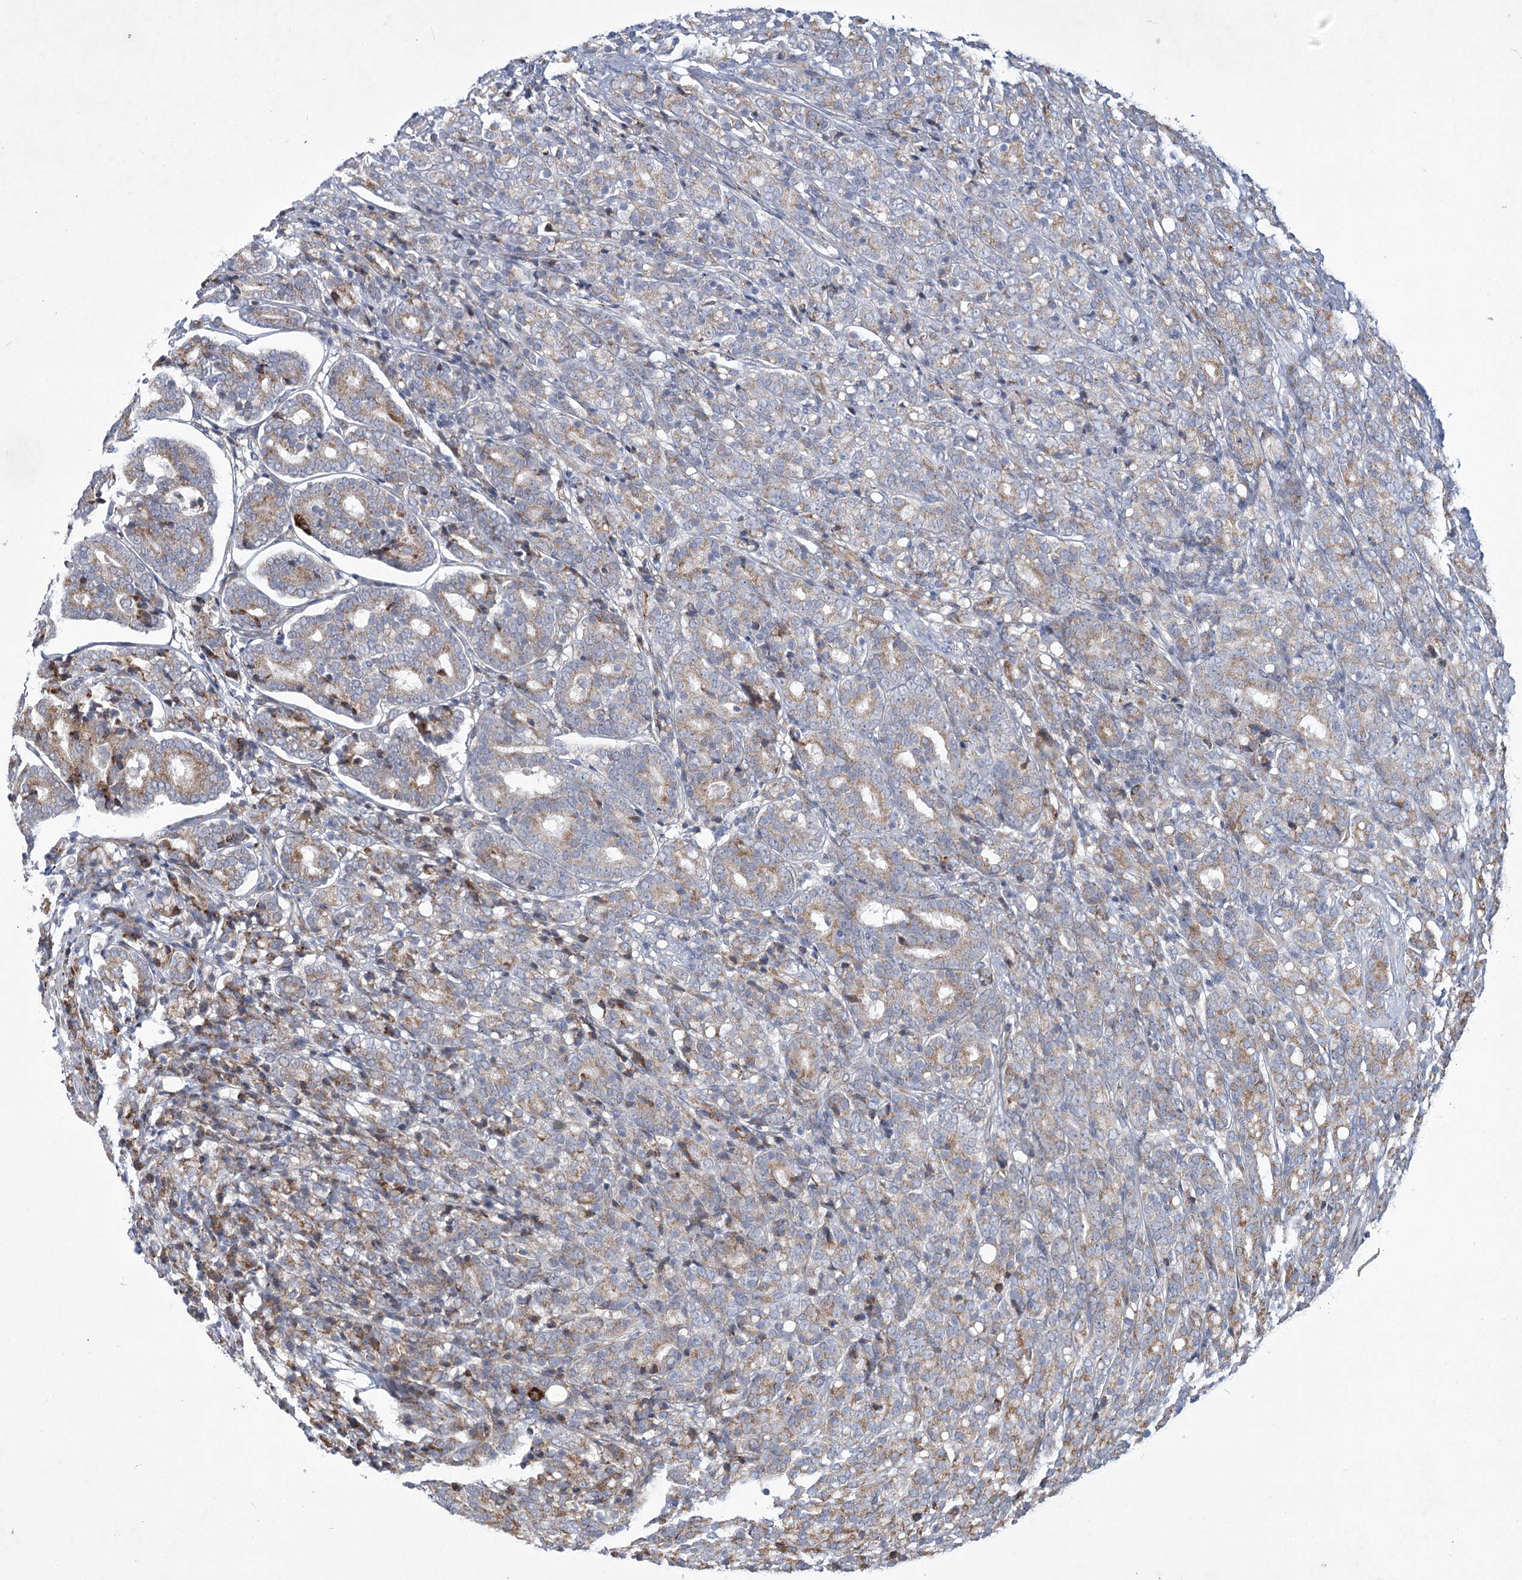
{"staining": {"intensity": "weak", "quantity": ">75%", "location": "cytoplasmic/membranous"}, "tissue": "prostate cancer", "cell_type": "Tumor cells", "image_type": "cancer", "snomed": [{"axis": "morphology", "description": "Adenocarcinoma, High grade"}, {"axis": "topography", "description": "Prostate"}], "caption": "Immunohistochemical staining of prostate cancer (high-grade adenocarcinoma) shows low levels of weak cytoplasmic/membranous protein expression in approximately >75% of tumor cells. (DAB = brown stain, brightfield microscopy at high magnification).", "gene": "GCNT4", "patient": {"sex": "male", "age": 62}}